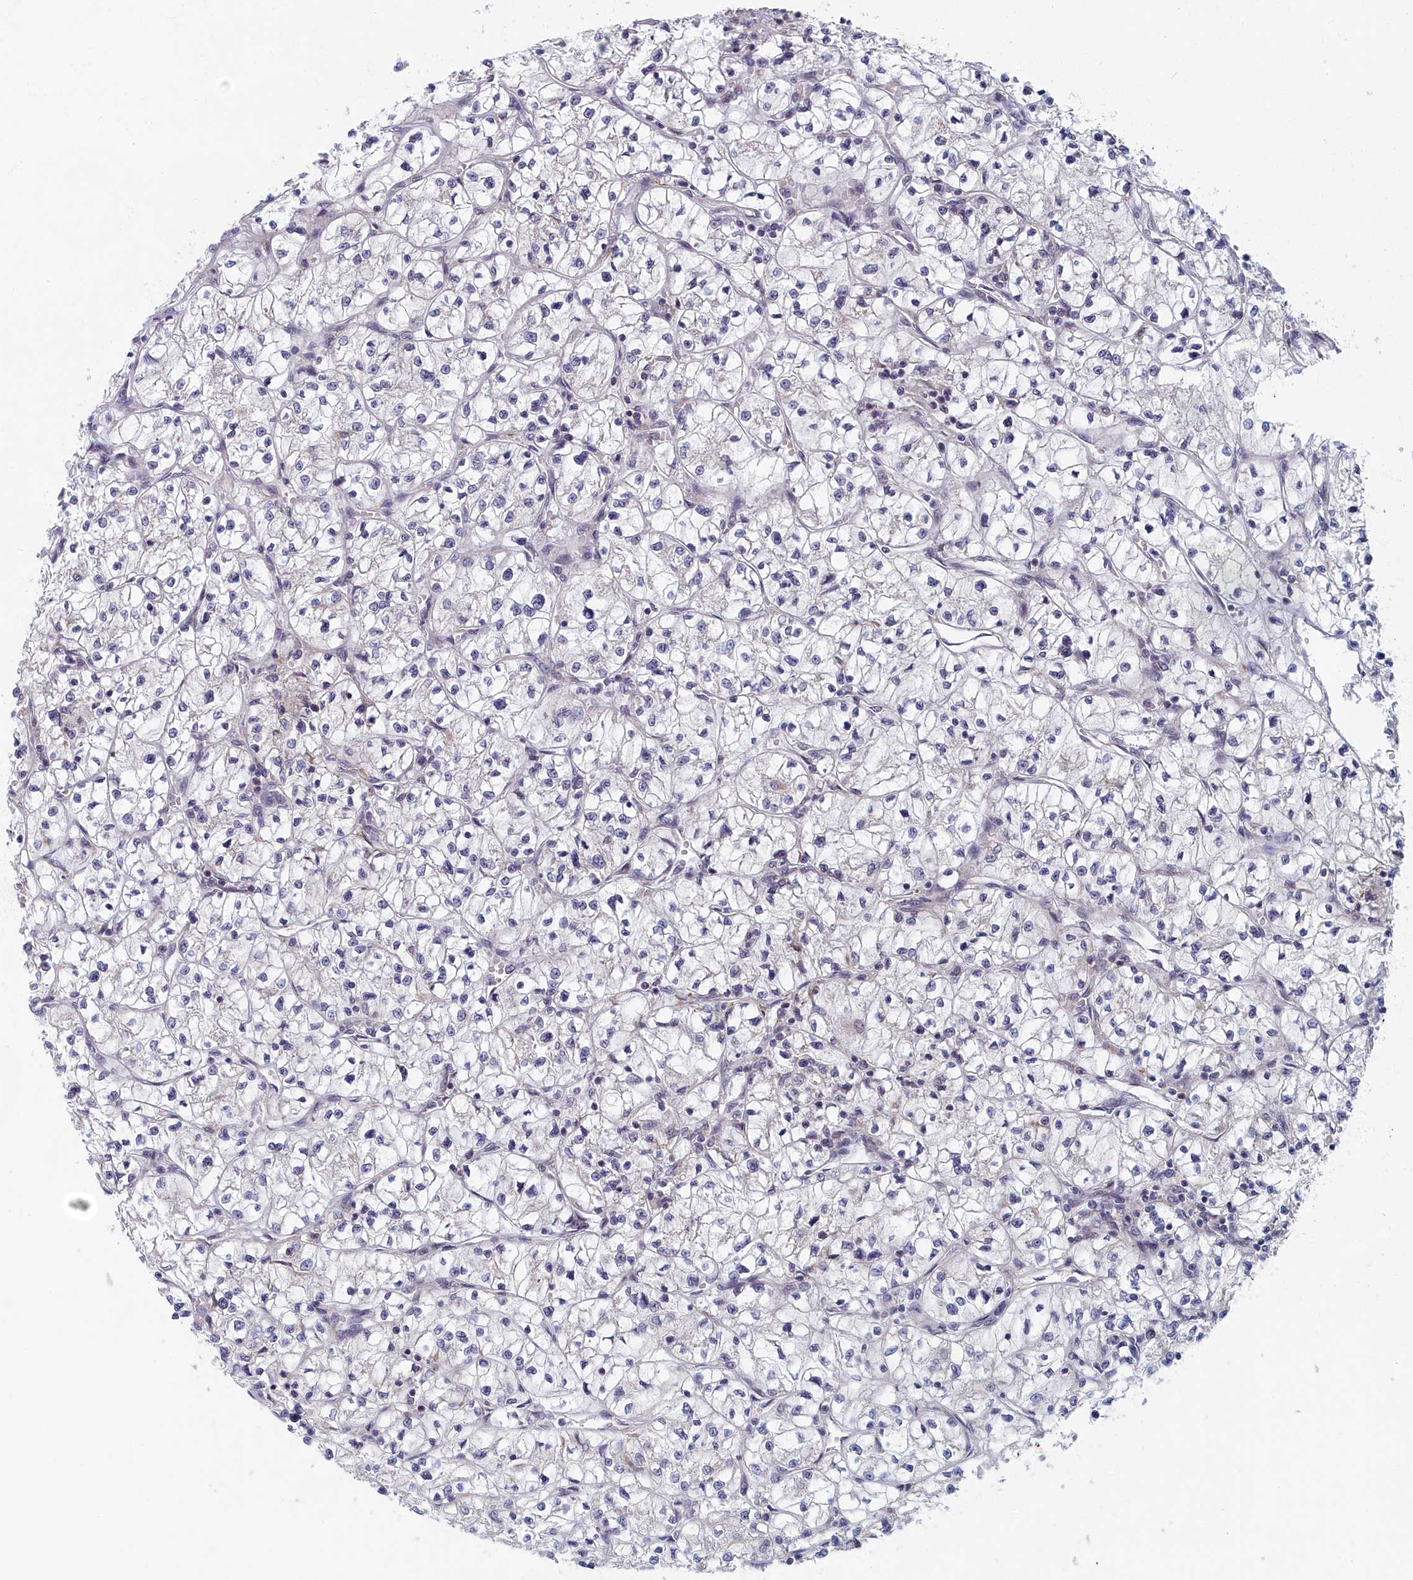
{"staining": {"intensity": "negative", "quantity": "none", "location": "none"}, "tissue": "renal cancer", "cell_type": "Tumor cells", "image_type": "cancer", "snomed": [{"axis": "morphology", "description": "Adenocarcinoma, NOS"}, {"axis": "topography", "description": "Kidney"}], "caption": "Micrograph shows no significant protein expression in tumor cells of adenocarcinoma (renal).", "gene": "DNAJC17", "patient": {"sex": "female", "age": 64}}